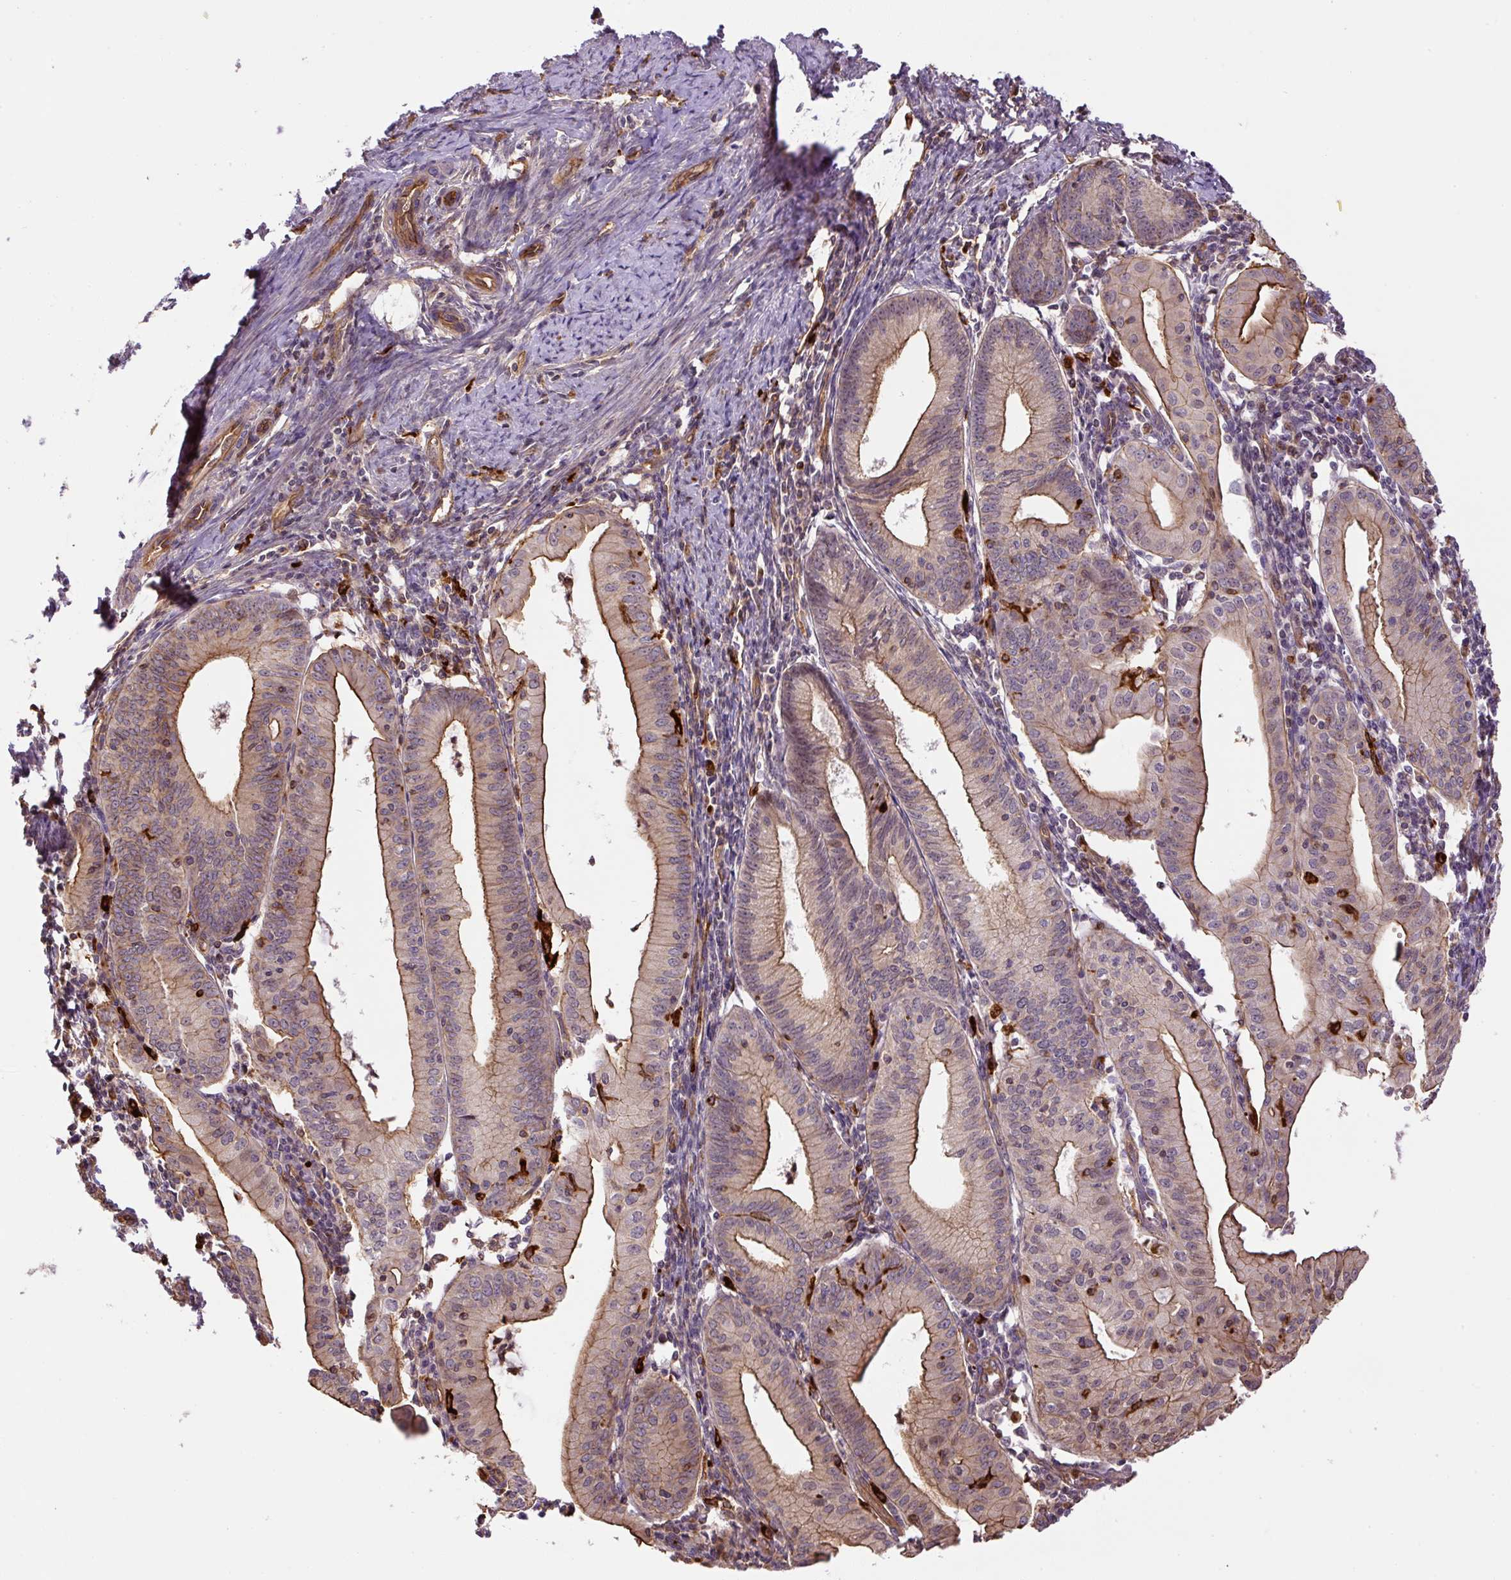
{"staining": {"intensity": "moderate", "quantity": "25%-75%", "location": "cytoplasmic/membranous"}, "tissue": "endometrial cancer", "cell_type": "Tumor cells", "image_type": "cancer", "snomed": [{"axis": "morphology", "description": "Adenocarcinoma, NOS"}, {"axis": "topography", "description": "Endometrium"}], "caption": "Protein analysis of endometrial cancer tissue reveals moderate cytoplasmic/membranous staining in about 25%-75% of tumor cells. (DAB IHC, brown staining for protein, blue staining for nuclei).", "gene": "B3GALT5", "patient": {"sex": "female", "age": 60}}